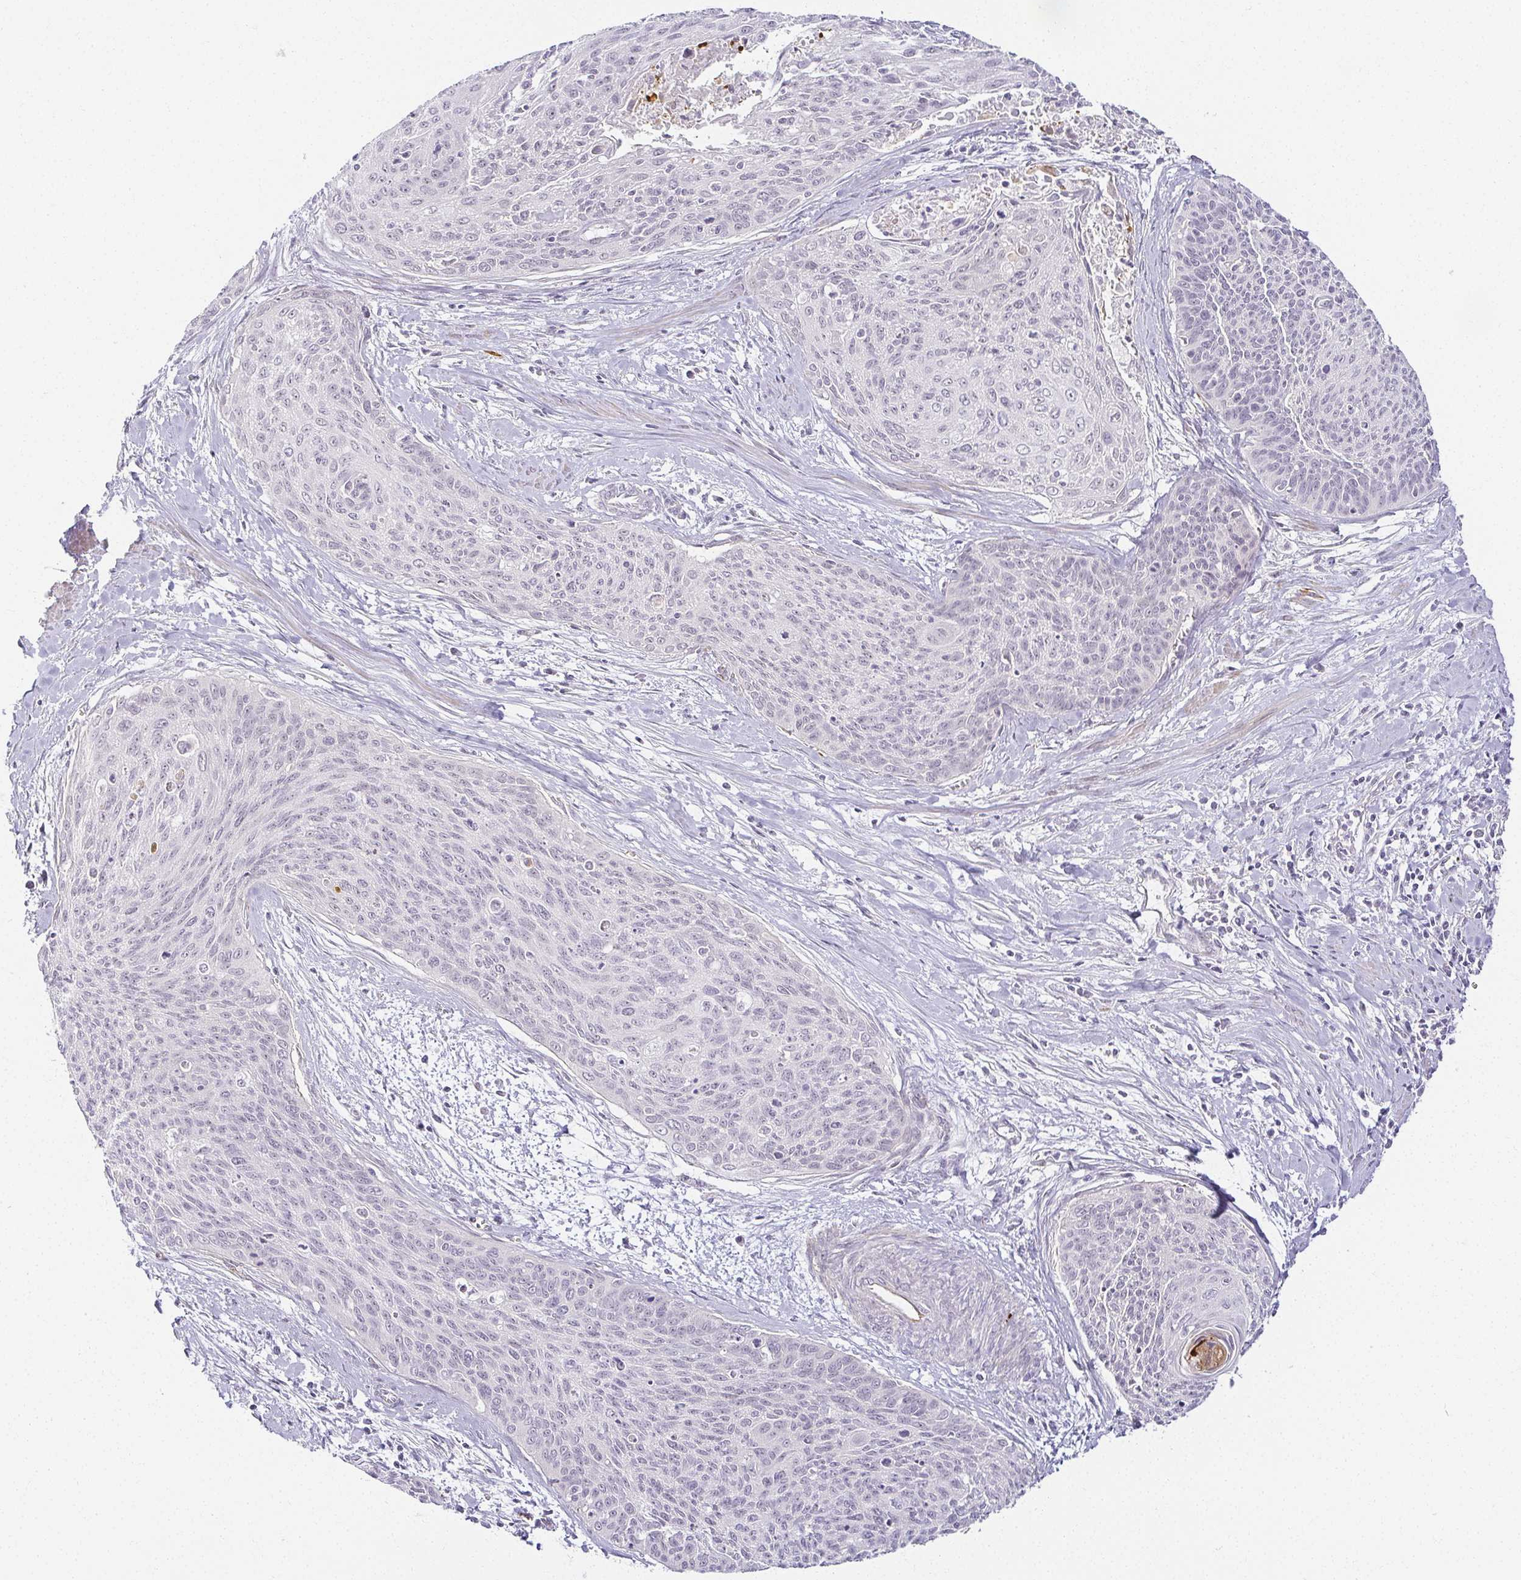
{"staining": {"intensity": "negative", "quantity": "none", "location": "none"}, "tissue": "cervical cancer", "cell_type": "Tumor cells", "image_type": "cancer", "snomed": [{"axis": "morphology", "description": "Squamous cell carcinoma, NOS"}, {"axis": "topography", "description": "Cervix"}], "caption": "The photomicrograph exhibits no significant expression in tumor cells of cervical cancer.", "gene": "ACAN", "patient": {"sex": "female", "age": 55}}